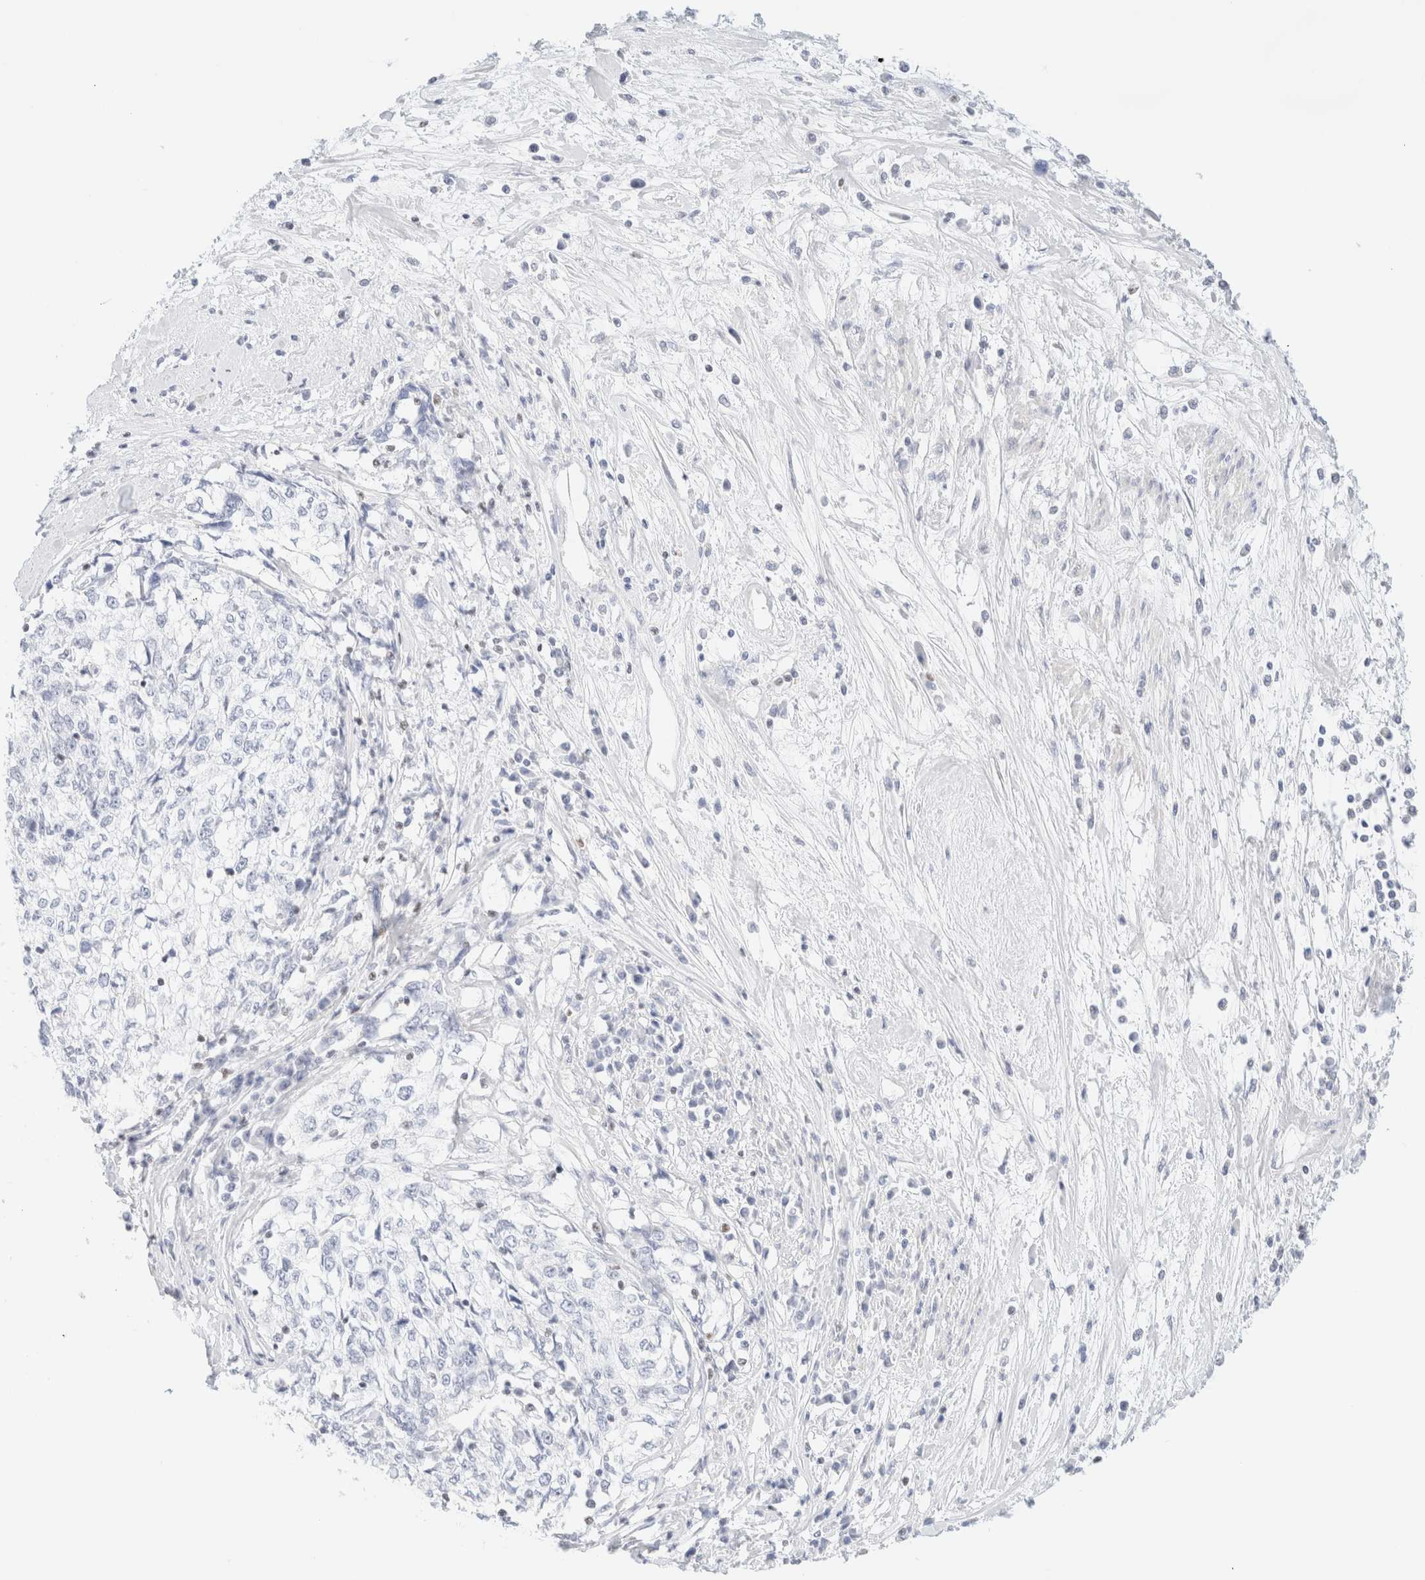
{"staining": {"intensity": "negative", "quantity": "none", "location": "none"}, "tissue": "cervical cancer", "cell_type": "Tumor cells", "image_type": "cancer", "snomed": [{"axis": "morphology", "description": "Squamous cell carcinoma, NOS"}, {"axis": "topography", "description": "Cervix"}], "caption": "A histopathology image of human cervical cancer (squamous cell carcinoma) is negative for staining in tumor cells.", "gene": "IKZF3", "patient": {"sex": "female", "age": 57}}